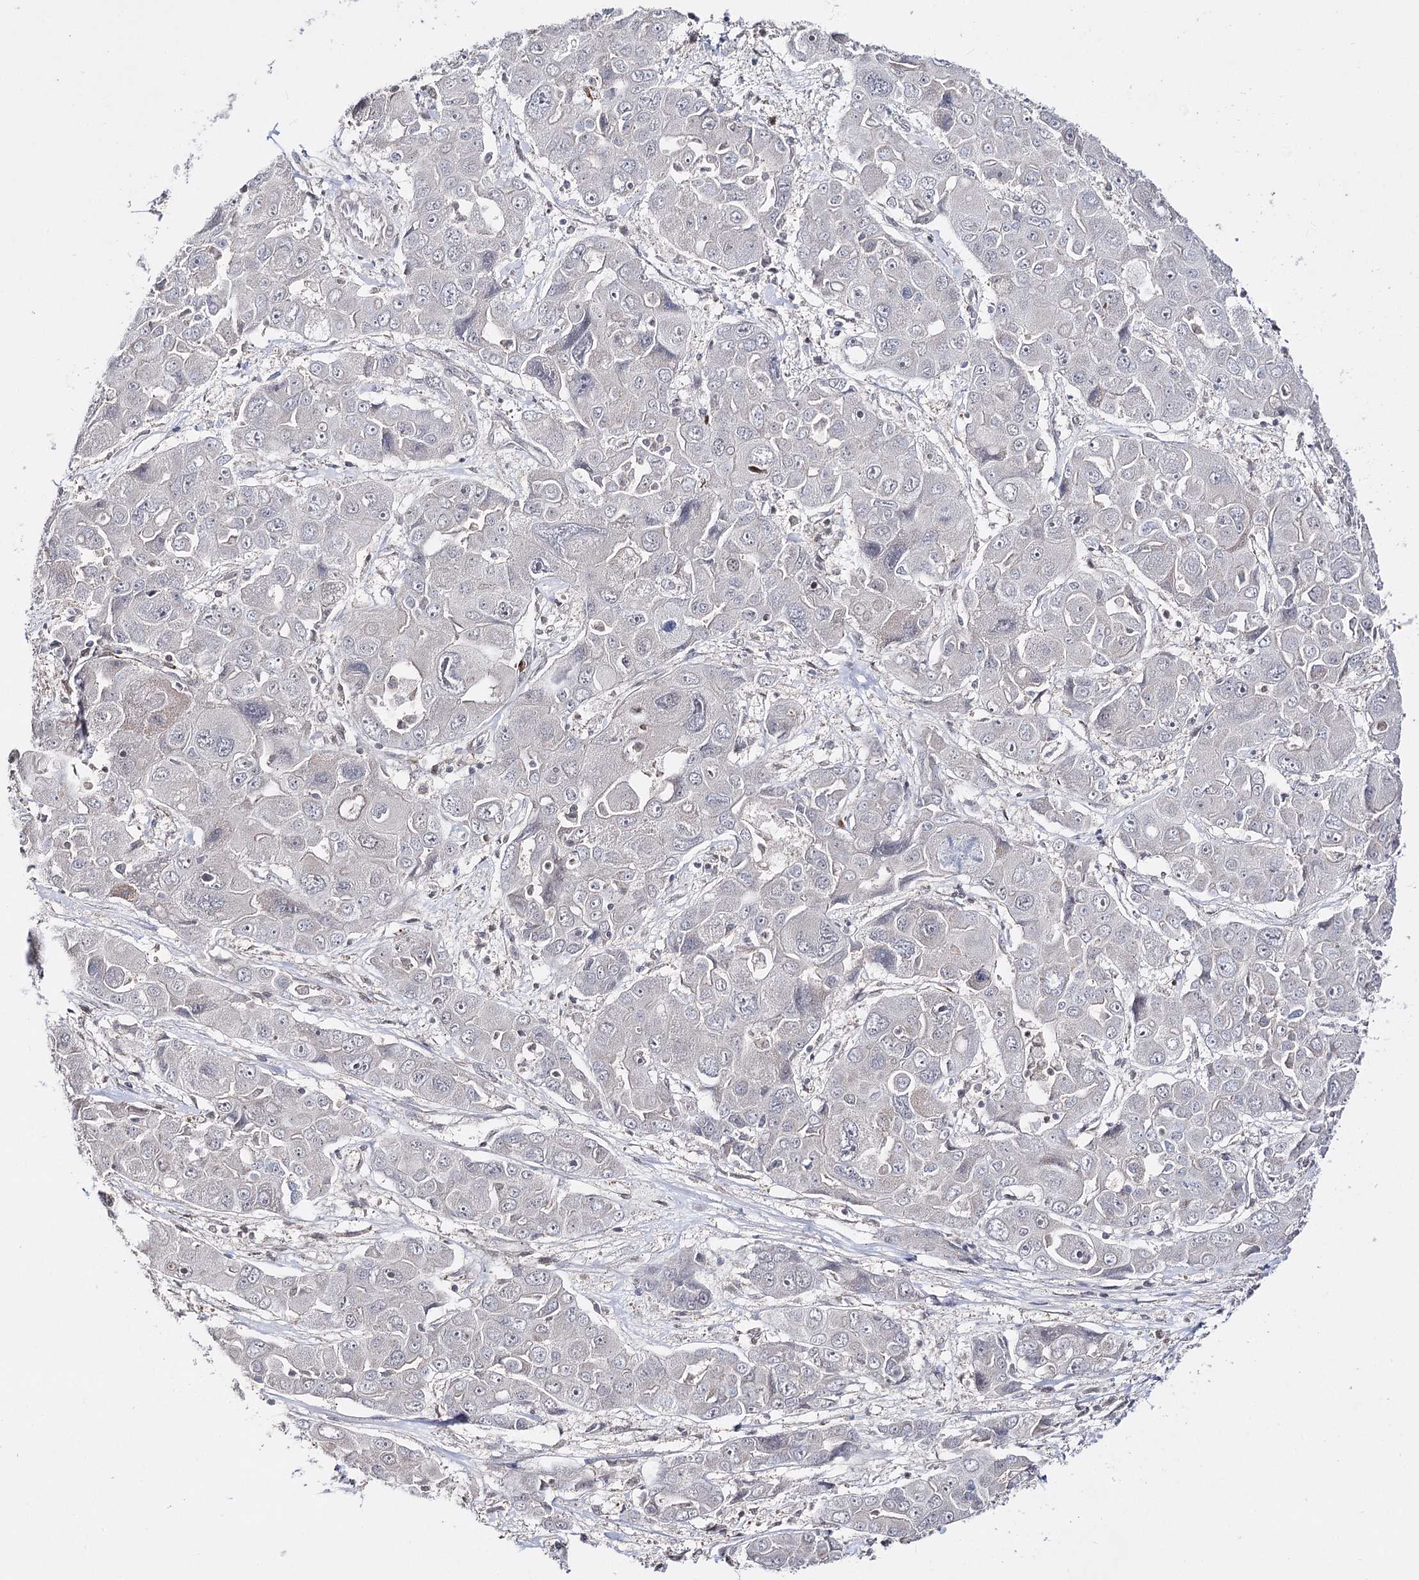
{"staining": {"intensity": "negative", "quantity": "none", "location": "none"}, "tissue": "liver cancer", "cell_type": "Tumor cells", "image_type": "cancer", "snomed": [{"axis": "morphology", "description": "Cholangiocarcinoma"}, {"axis": "topography", "description": "Liver"}], "caption": "Immunohistochemistry of liver cholangiocarcinoma reveals no staining in tumor cells.", "gene": "HSD11B2", "patient": {"sex": "male", "age": 67}}